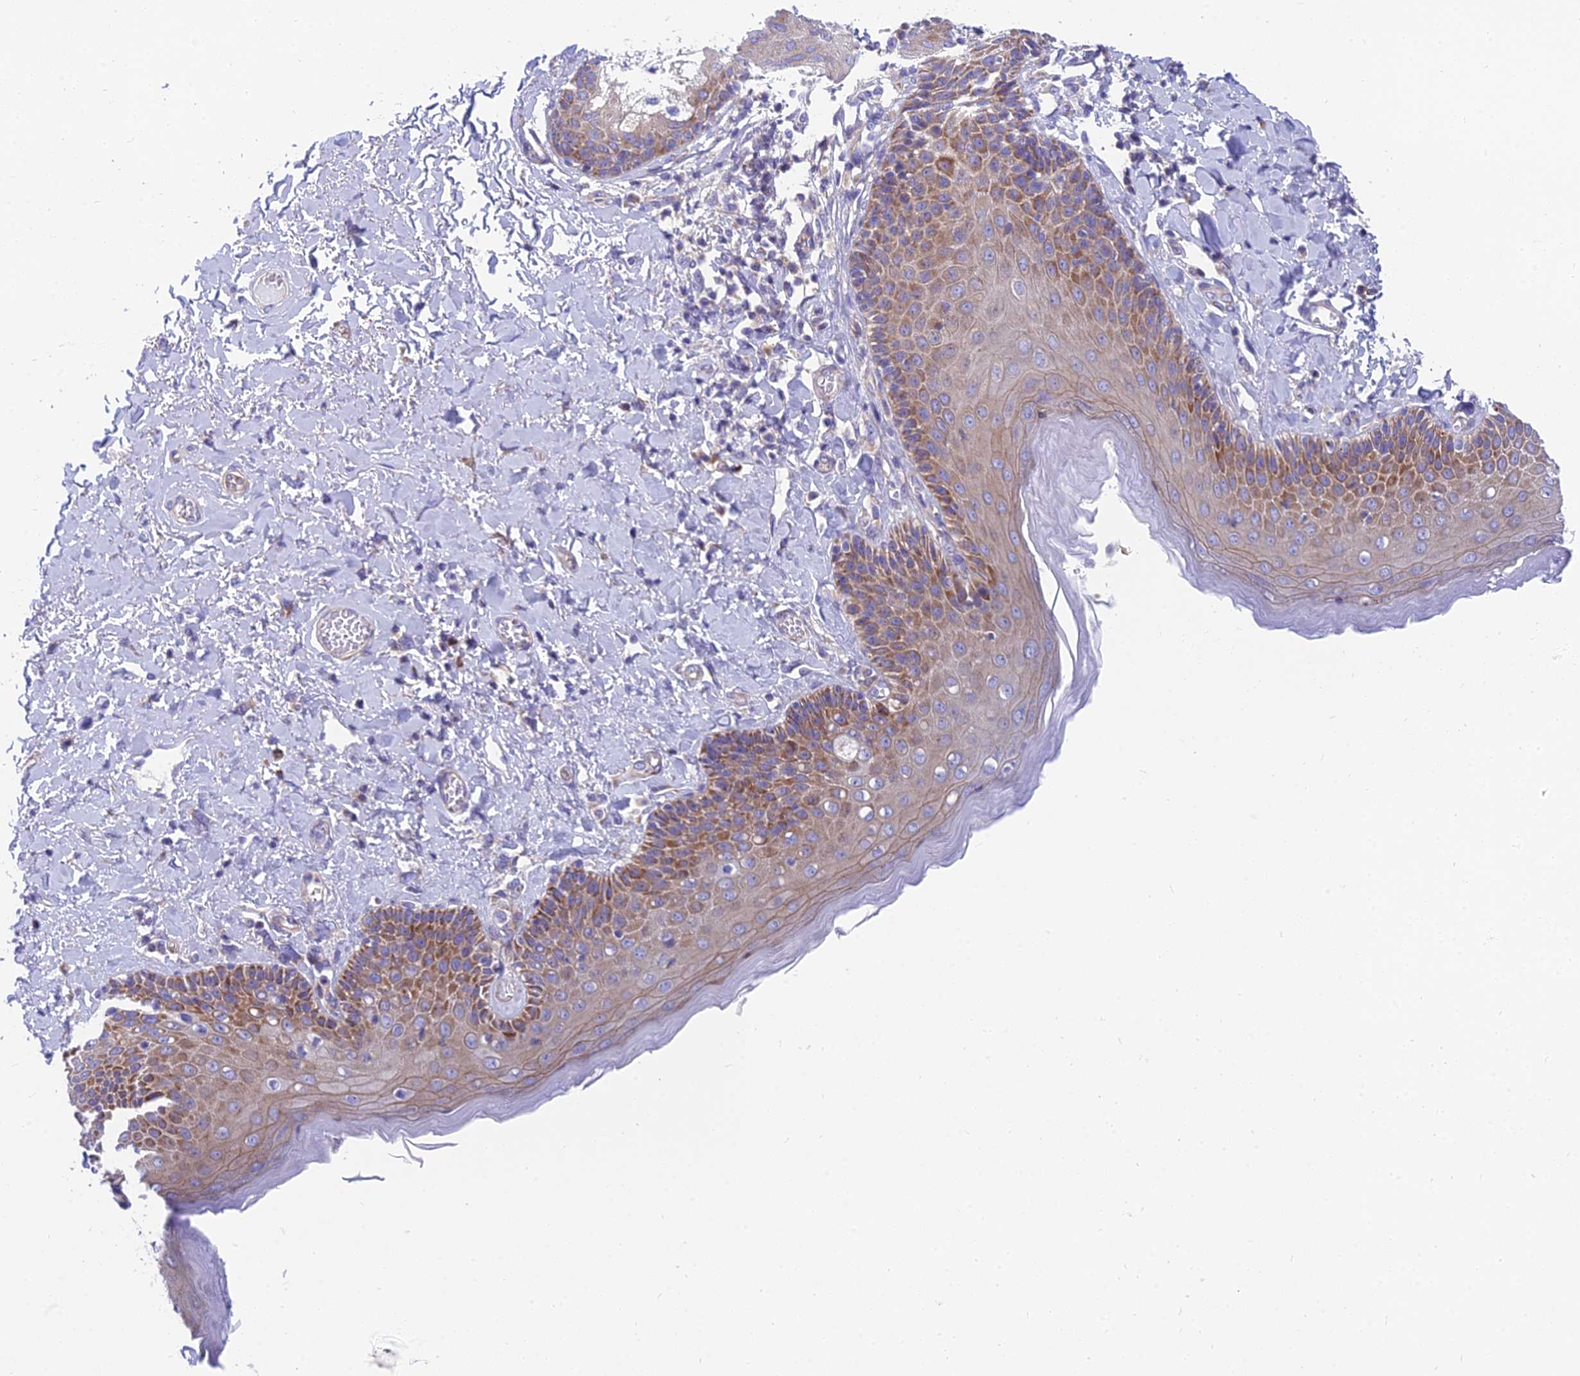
{"staining": {"intensity": "moderate", "quantity": ">75%", "location": "cytoplasmic/membranous"}, "tissue": "skin", "cell_type": "Epidermal cells", "image_type": "normal", "snomed": [{"axis": "morphology", "description": "Normal tissue, NOS"}, {"axis": "topography", "description": "Anal"}], "caption": "A medium amount of moderate cytoplasmic/membranous expression is seen in approximately >75% of epidermal cells in unremarkable skin.", "gene": "MVB12A", "patient": {"sex": "male", "age": 69}}